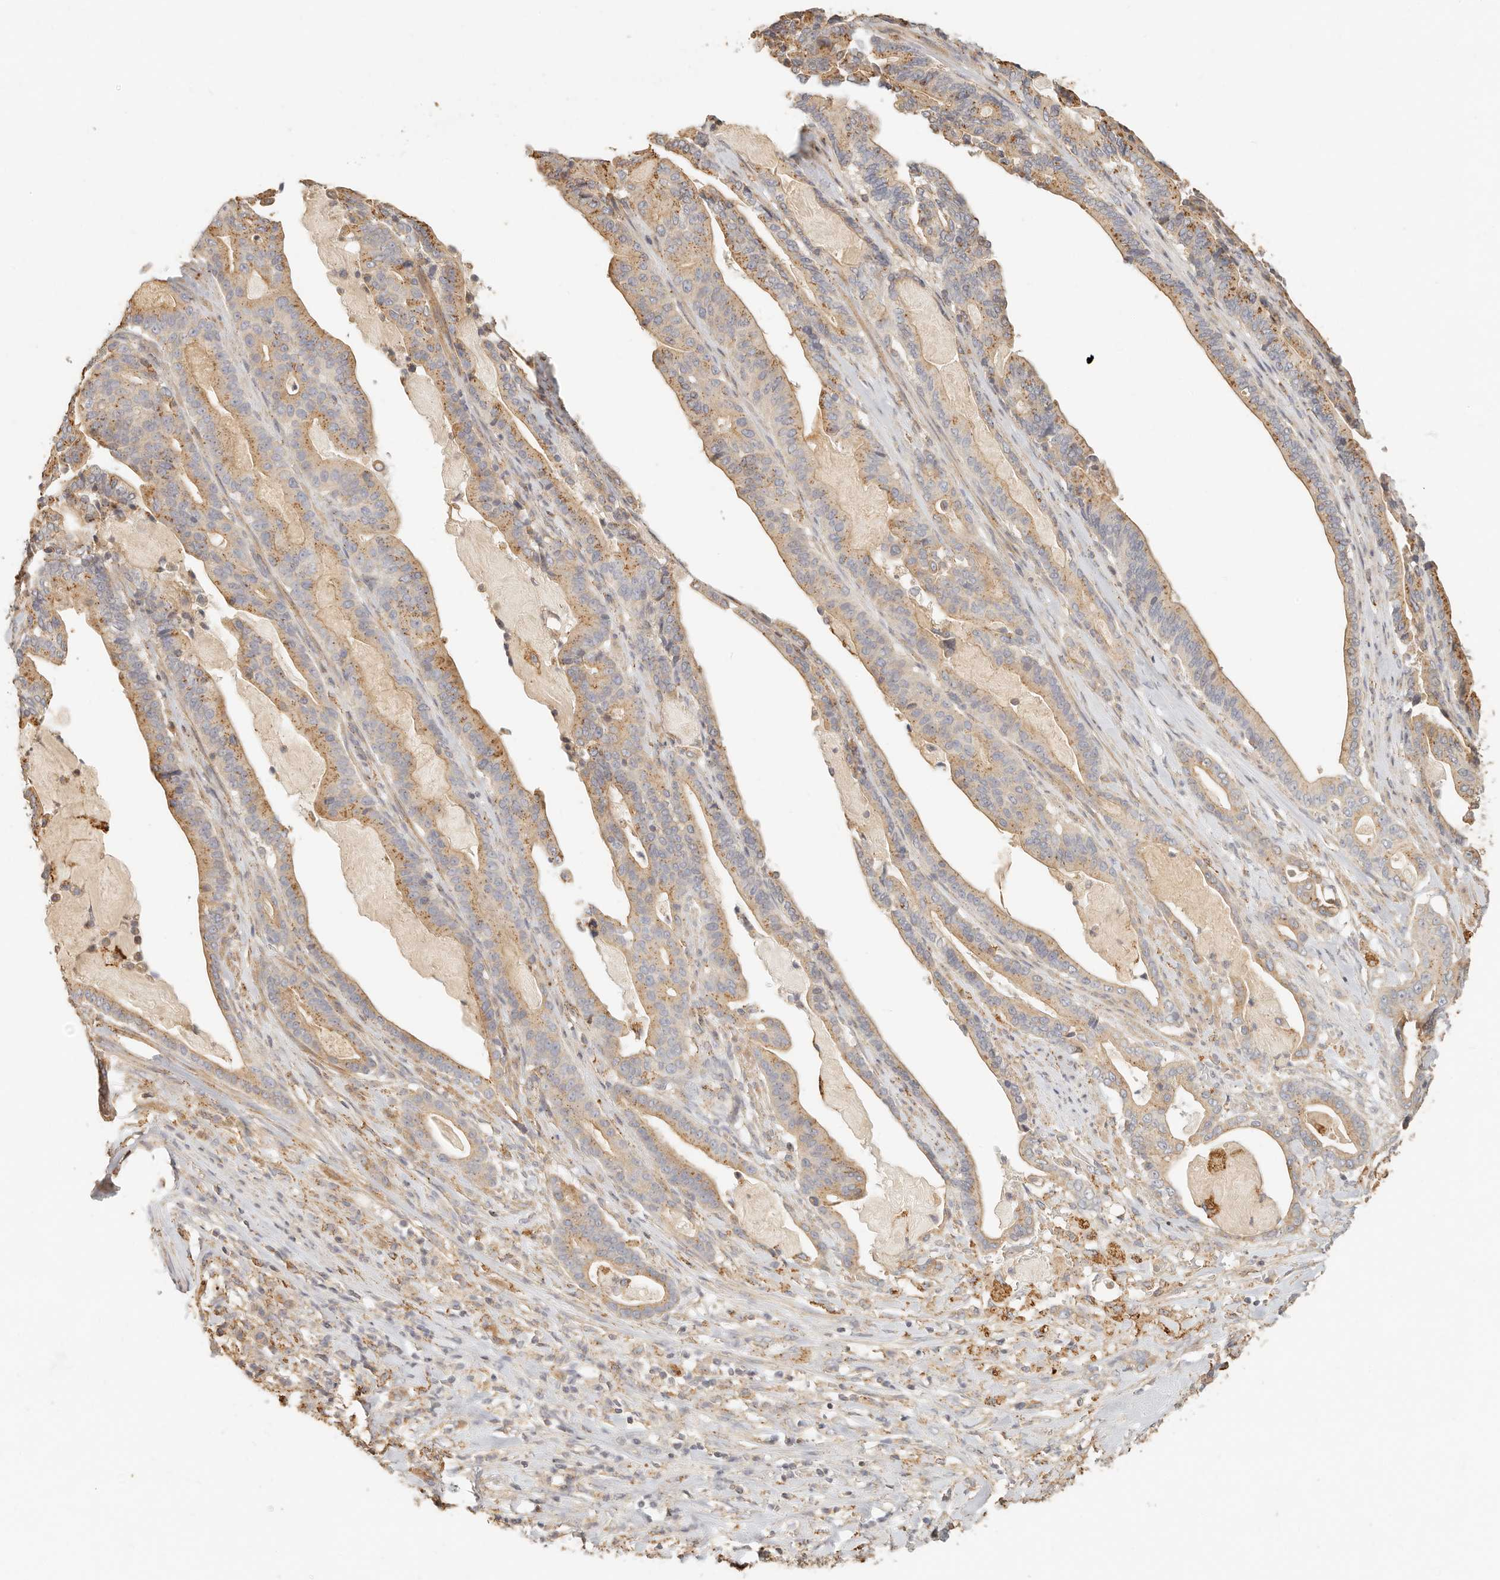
{"staining": {"intensity": "moderate", "quantity": ">75%", "location": "cytoplasmic/membranous"}, "tissue": "pancreatic cancer", "cell_type": "Tumor cells", "image_type": "cancer", "snomed": [{"axis": "morphology", "description": "Adenocarcinoma, NOS"}, {"axis": "topography", "description": "Pancreas"}], "caption": "Moderate cytoplasmic/membranous positivity for a protein is identified in about >75% of tumor cells of pancreatic cancer (adenocarcinoma) using IHC.", "gene": "CNMD", "patient": {"sex": "male", "age": 63}}